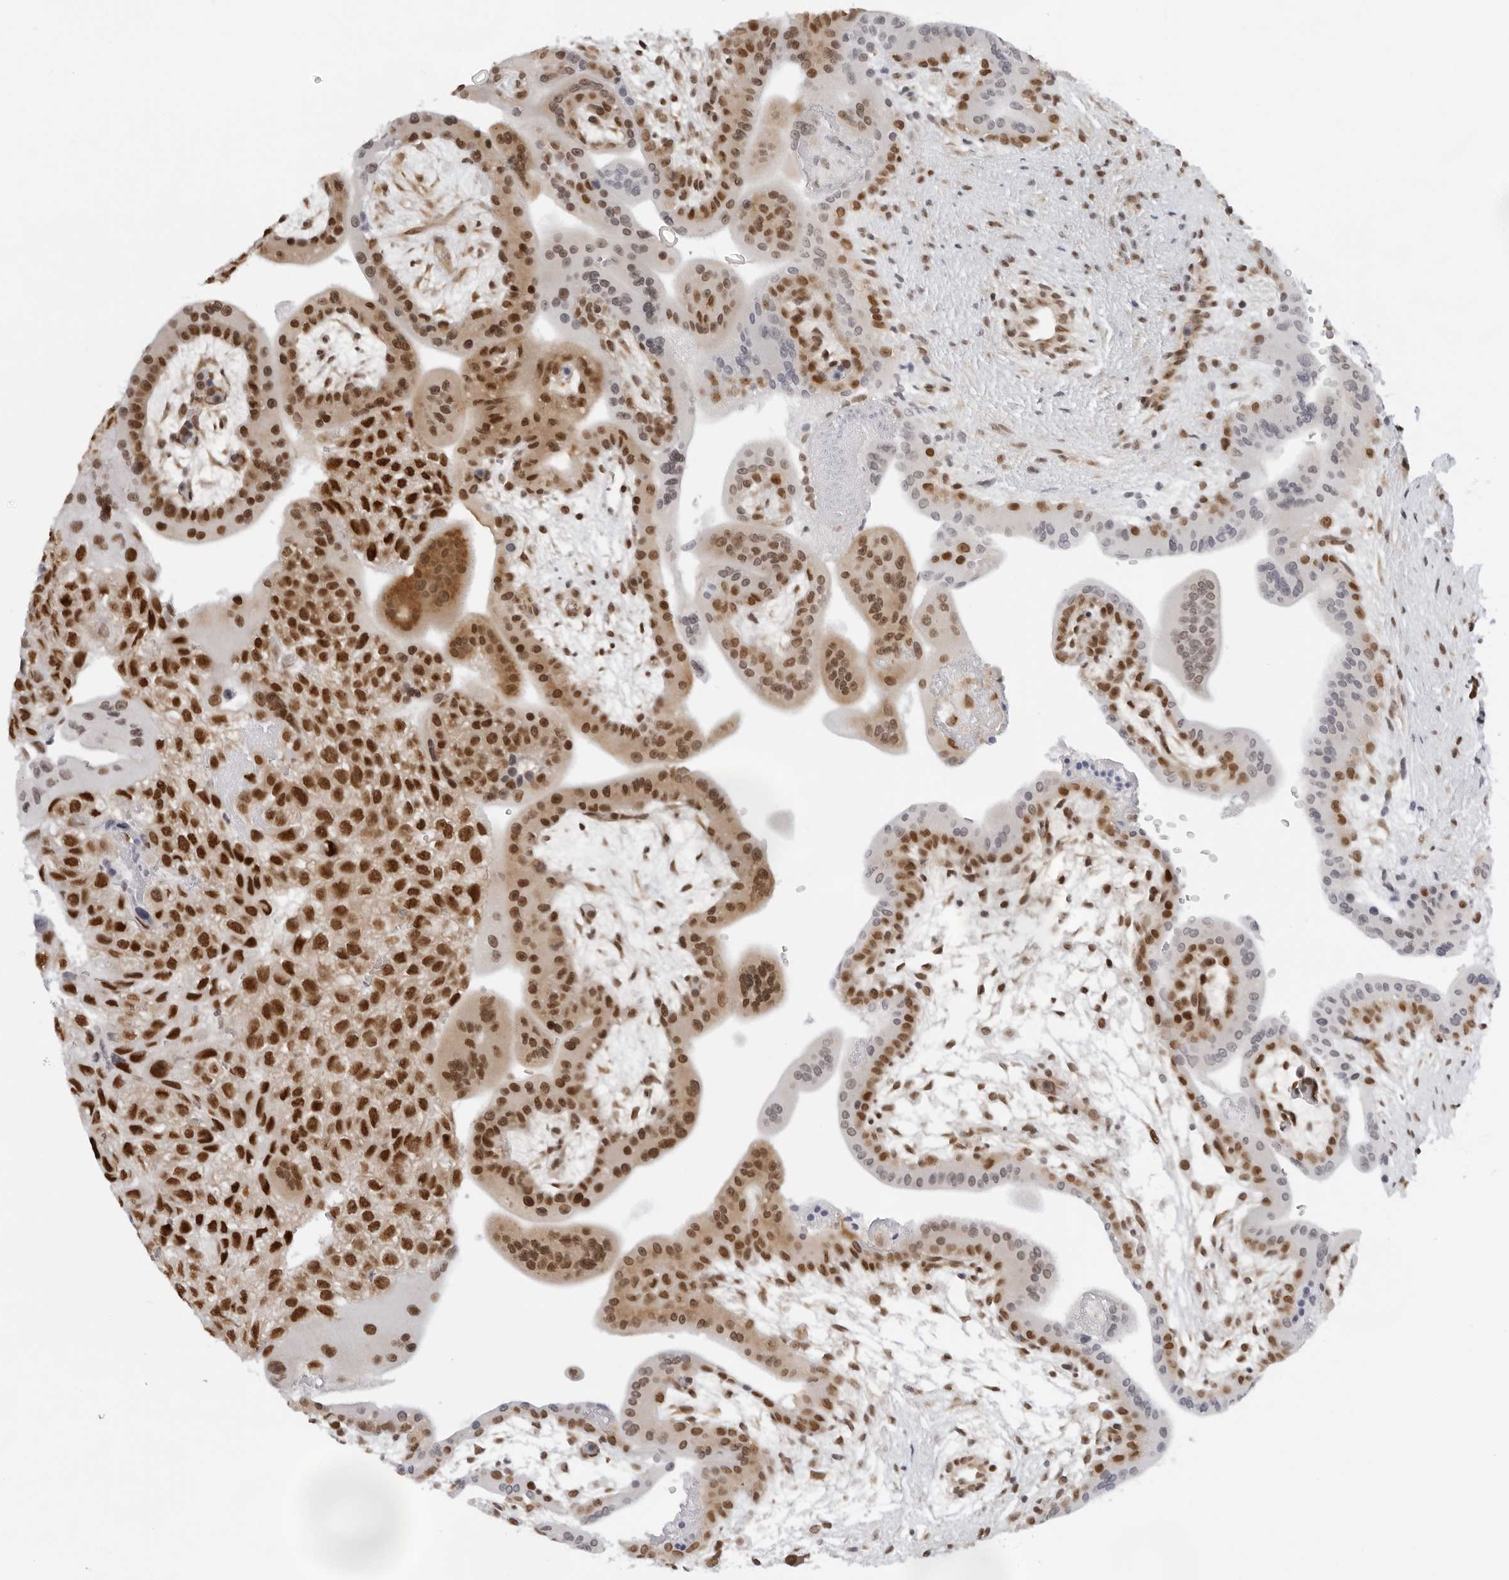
{"staining": {"intensity": "strong", "quantity": ">75%", "location": "cytoplasmic/membranous,nuclear"}, "tissue": "placenta", "cell_type": "Decidual cells", "image_type": "normal", "snomed": [{"axis": "morphology", "description": "Normal tissue, NOS"}, {"axis": "topography", "description": "Placenta"}], "caption": "The immunohistochemical stain shows strong cytoplasmic/membranous,nuclear staining in decidual cells of normal placenta.", "gene": "TOX4", "patient": {"sex": "female", "age": 35}}